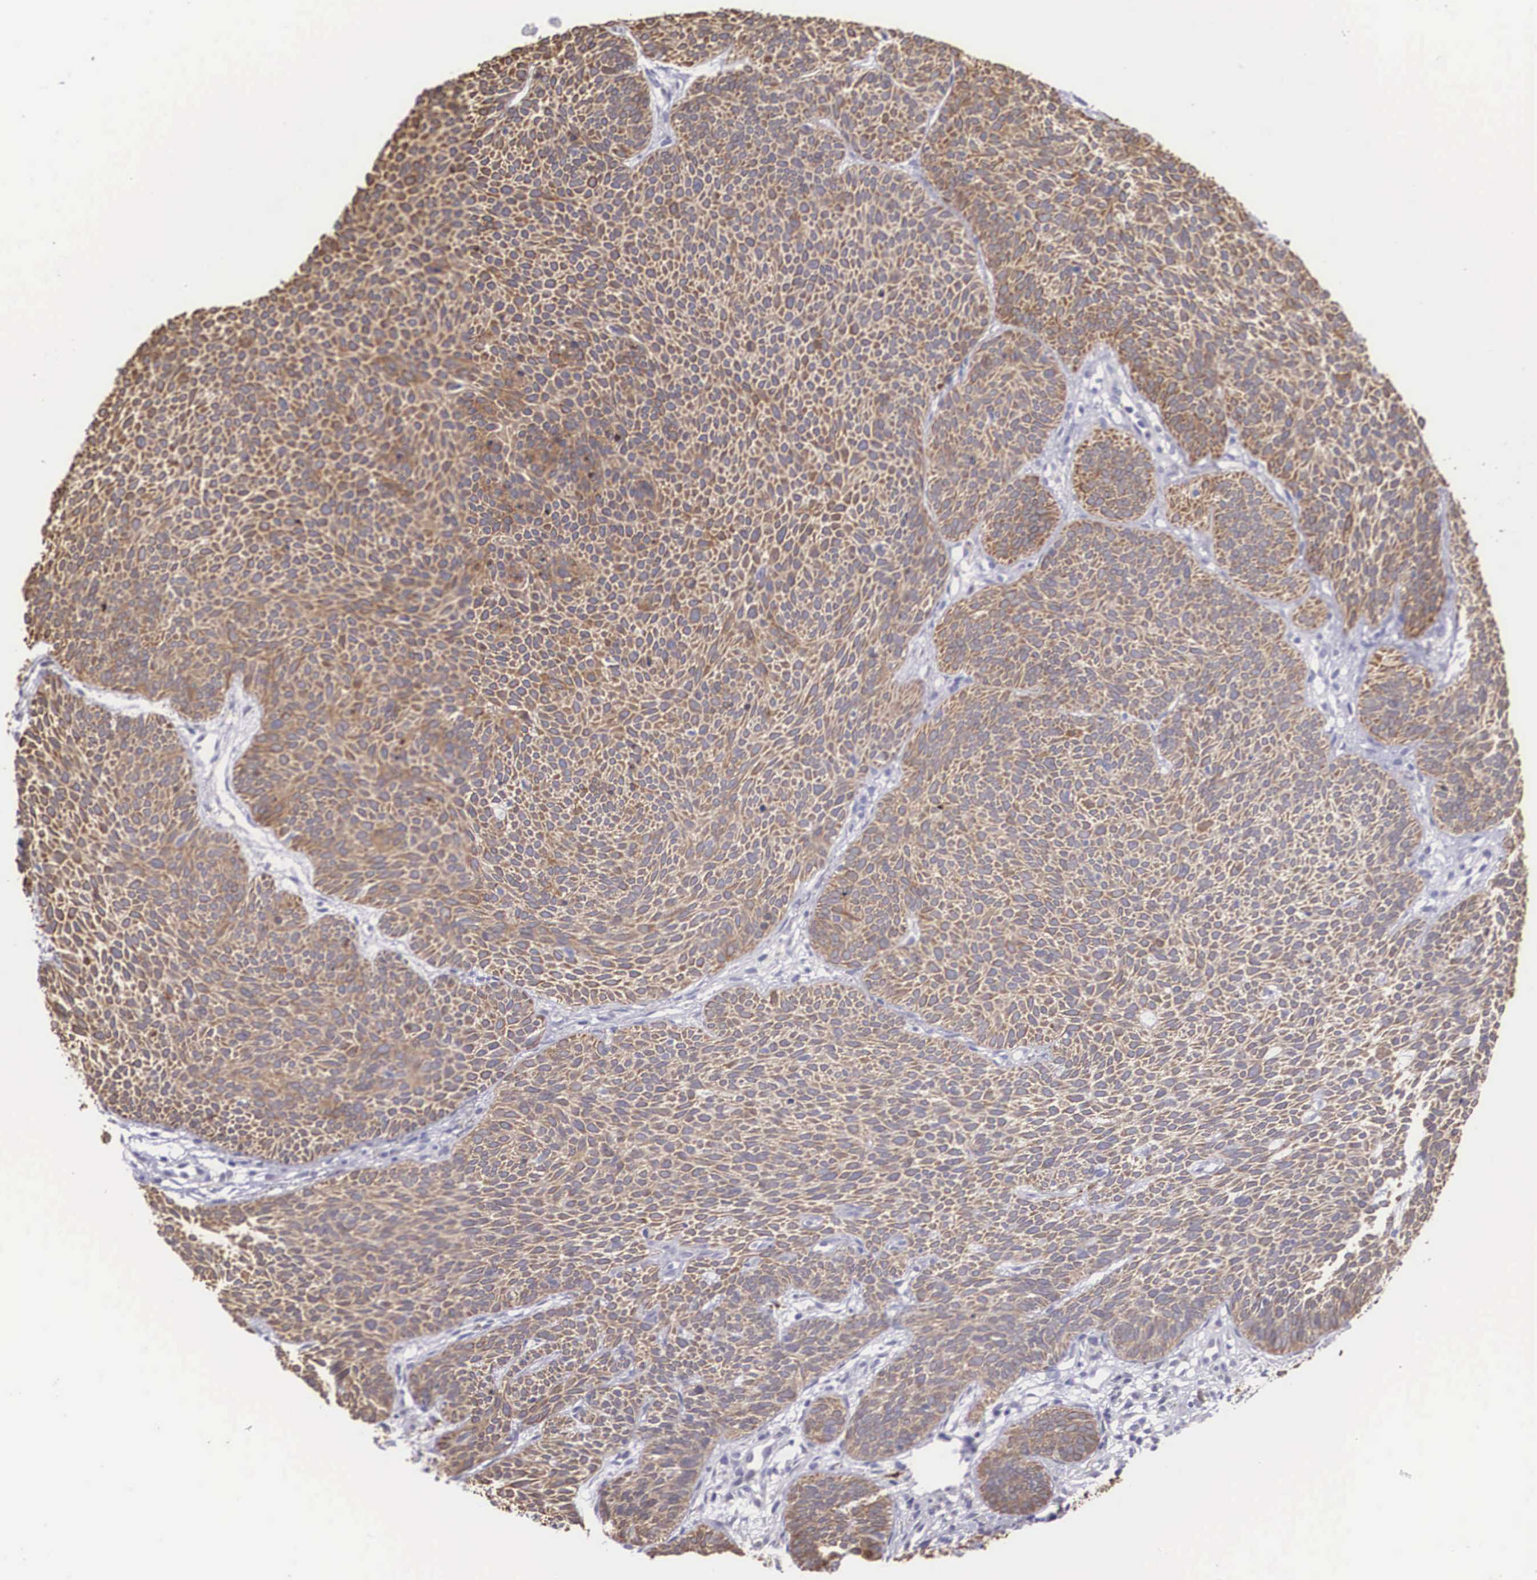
{"staining": {"intensity": "moderate", "quantity": ">75%", "location": "cytoplasmic/membranous"}, "tissue": "skin cancer", "cell_type": "Tumor cells", "image_type": "cancer", "snomed": [{"axis": "morphology", "description": "Basal cell carcinoma"}, {"axis": "topography", "description": "Skin"}], "caption": "Immunohistochemistry (IHC) image of skin cancer (basal cell carcinoma) stained for a protein (brown), which exhibits medium levels of moderate cytoplasmic/membranous staining in approximately >75% of tumor cells.", "gene": "SLC25A21", "patient": {"sex": "male", "age": 84}}